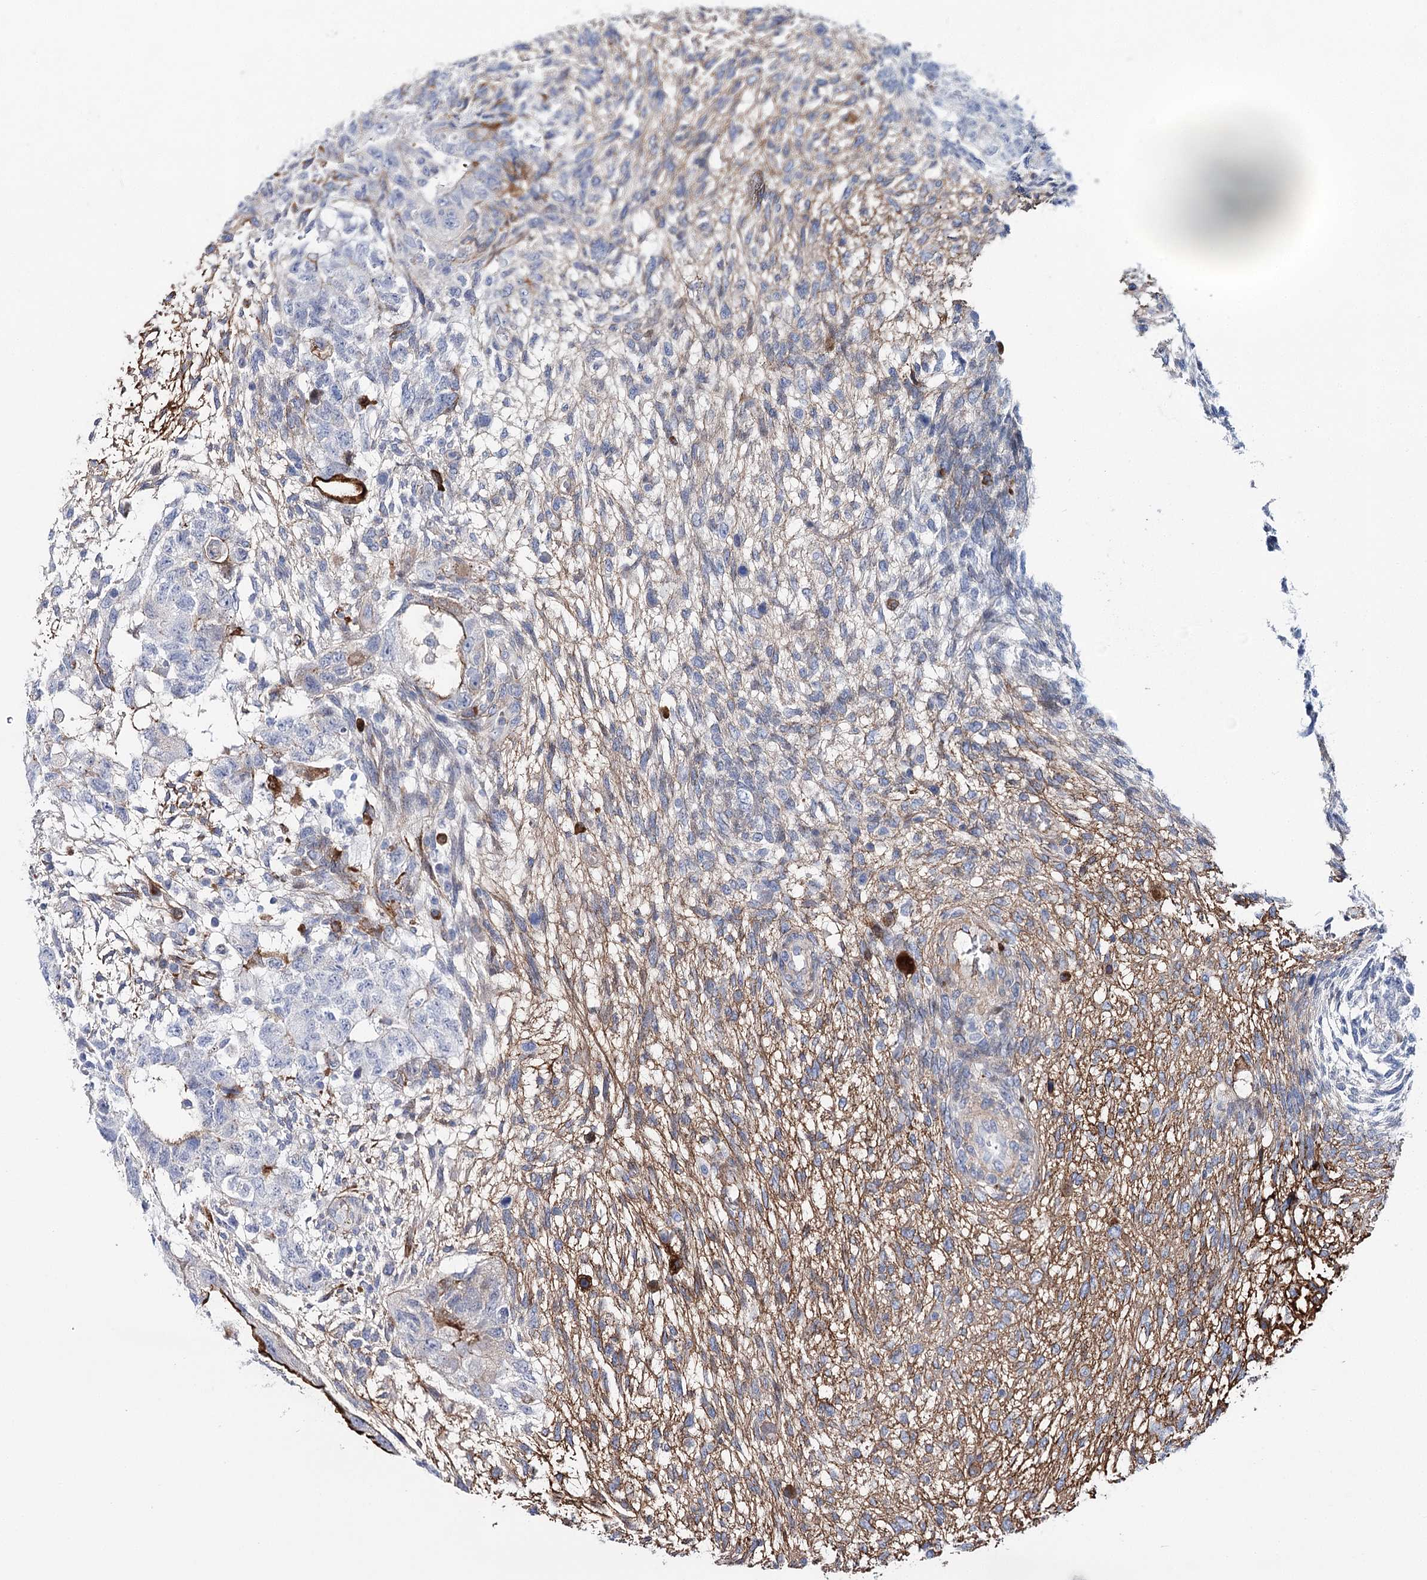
{"staining": {"intensity": "negative", "quantity": "none", "location": "none"}, "tissue": "testis cancer", "cell_type": "Tumor cells", "image_type": "cancer", "snomed": [{"axis": "morphology", "description": "Normal tissue, NOS"}, {"axis": "morphology", "description": "Carcinoma, Embryonal, NOS"}, {"axis": "topography", "description": "Testis"}], "caption": "A histopathology image of embryonal carcinoma (testis) stained for a protein reveals no brown staining in tumor cells.", "gene": "ANKRD23", "patient": {"sex": "male", "age": 36}}